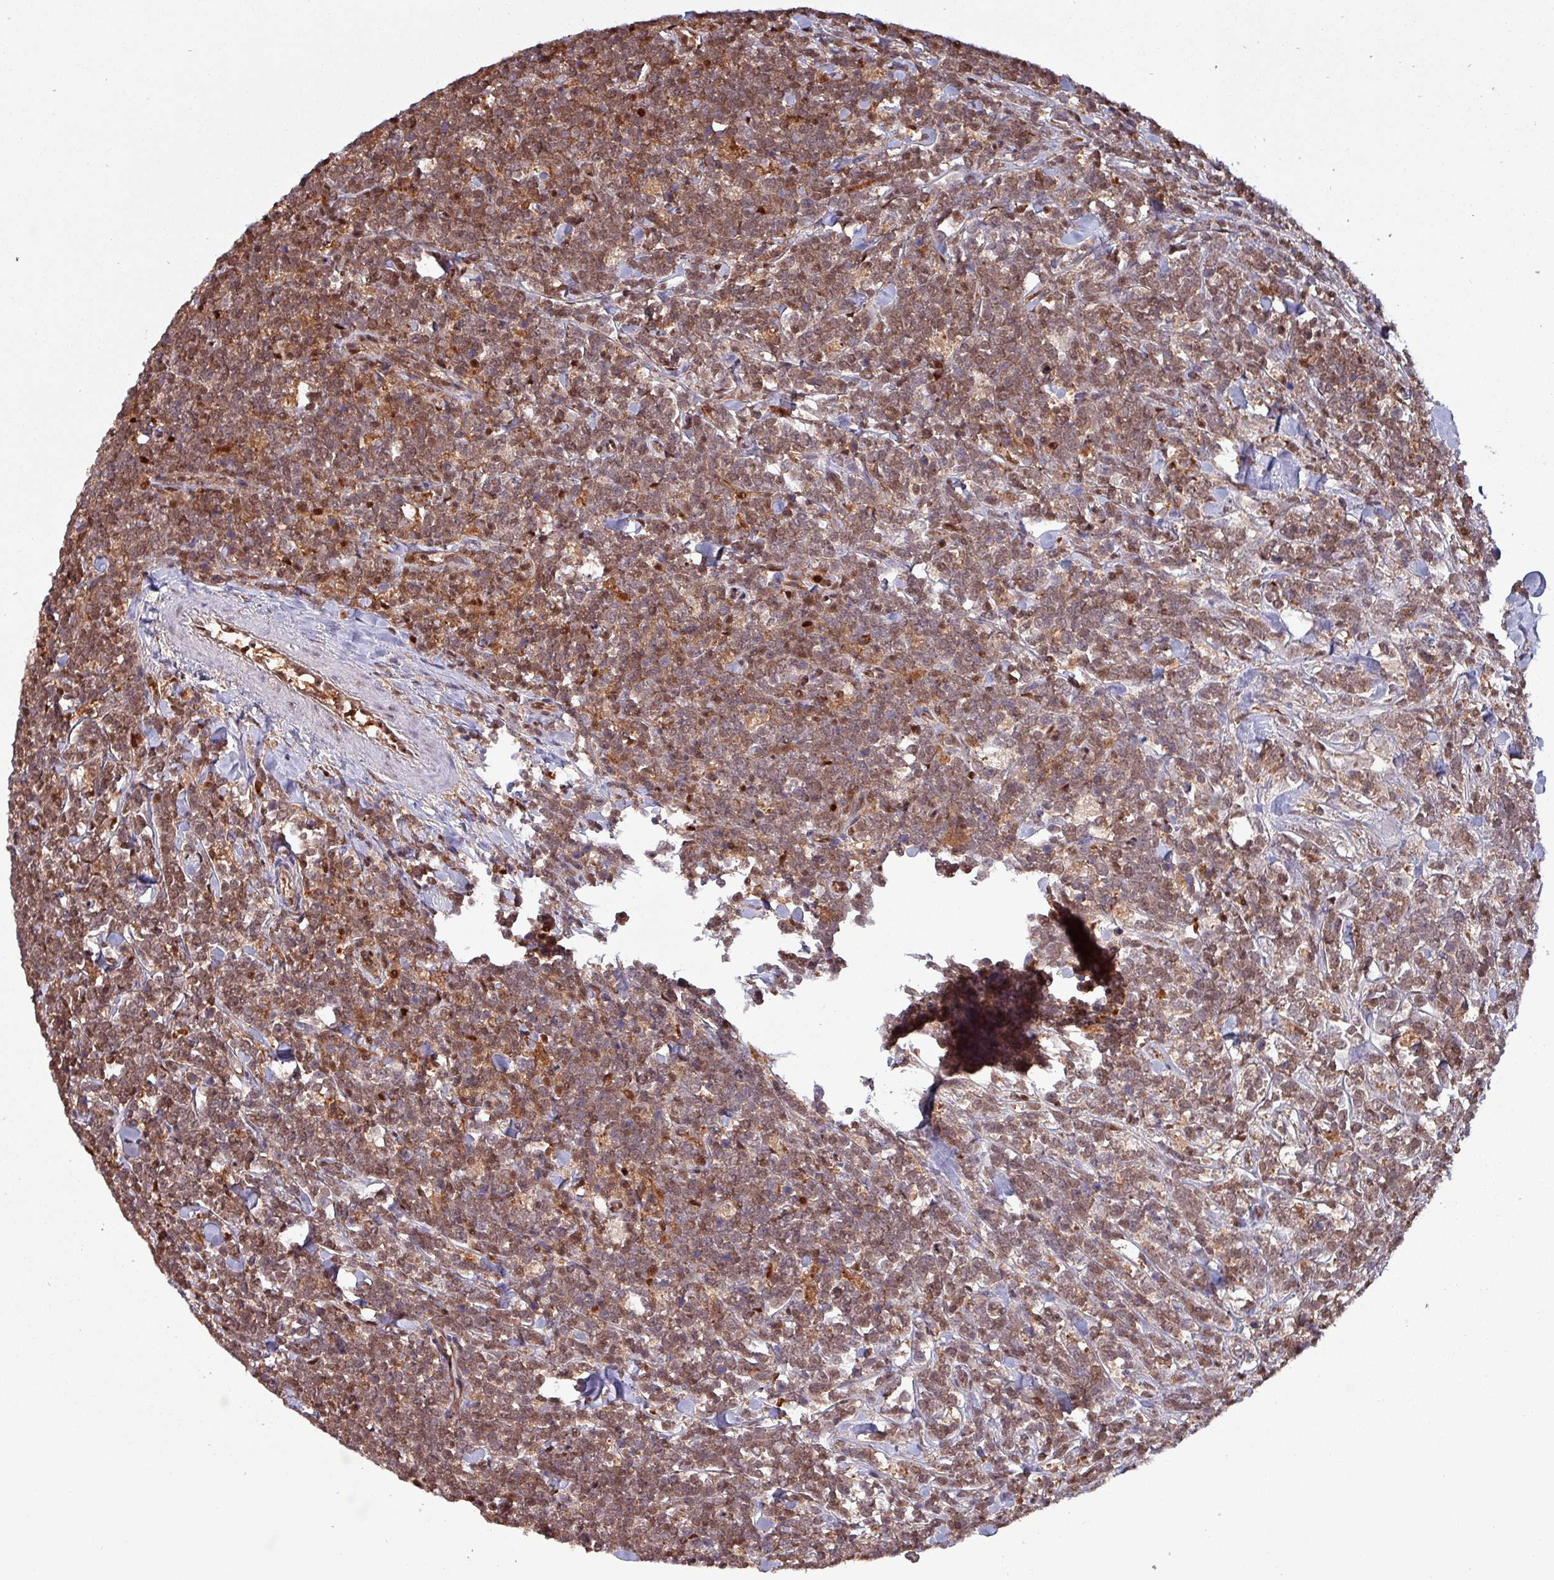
{"staining": {"intensity": "moderate", "quantity": ">75%", "location": "cytoplasmic/membranous,nuclear"}, "tissue": "lymphoma", "cell_type": "Tumor cells", "image_type": "cancer", "snomed": [{"axis": "morphology", "description": "Malignant lymphoma, non-Hodgkin's type, High grade"}, {"axis": "topography", "description": "Small intestine"}, {"axis": "topography", "description": "Colon"}], "caption": "Tumor cells exhibit medium levels of moderate cytoplasmic/membranous and nuclear expression in about >75% of cells in human lymphoma. (DAB (3,3'-diaminobenzidine) IHC, brown staining for protein, blue staining for nuclei).", "gene": "PSMB8", "patient": {"sex": "male", "age": 8}}